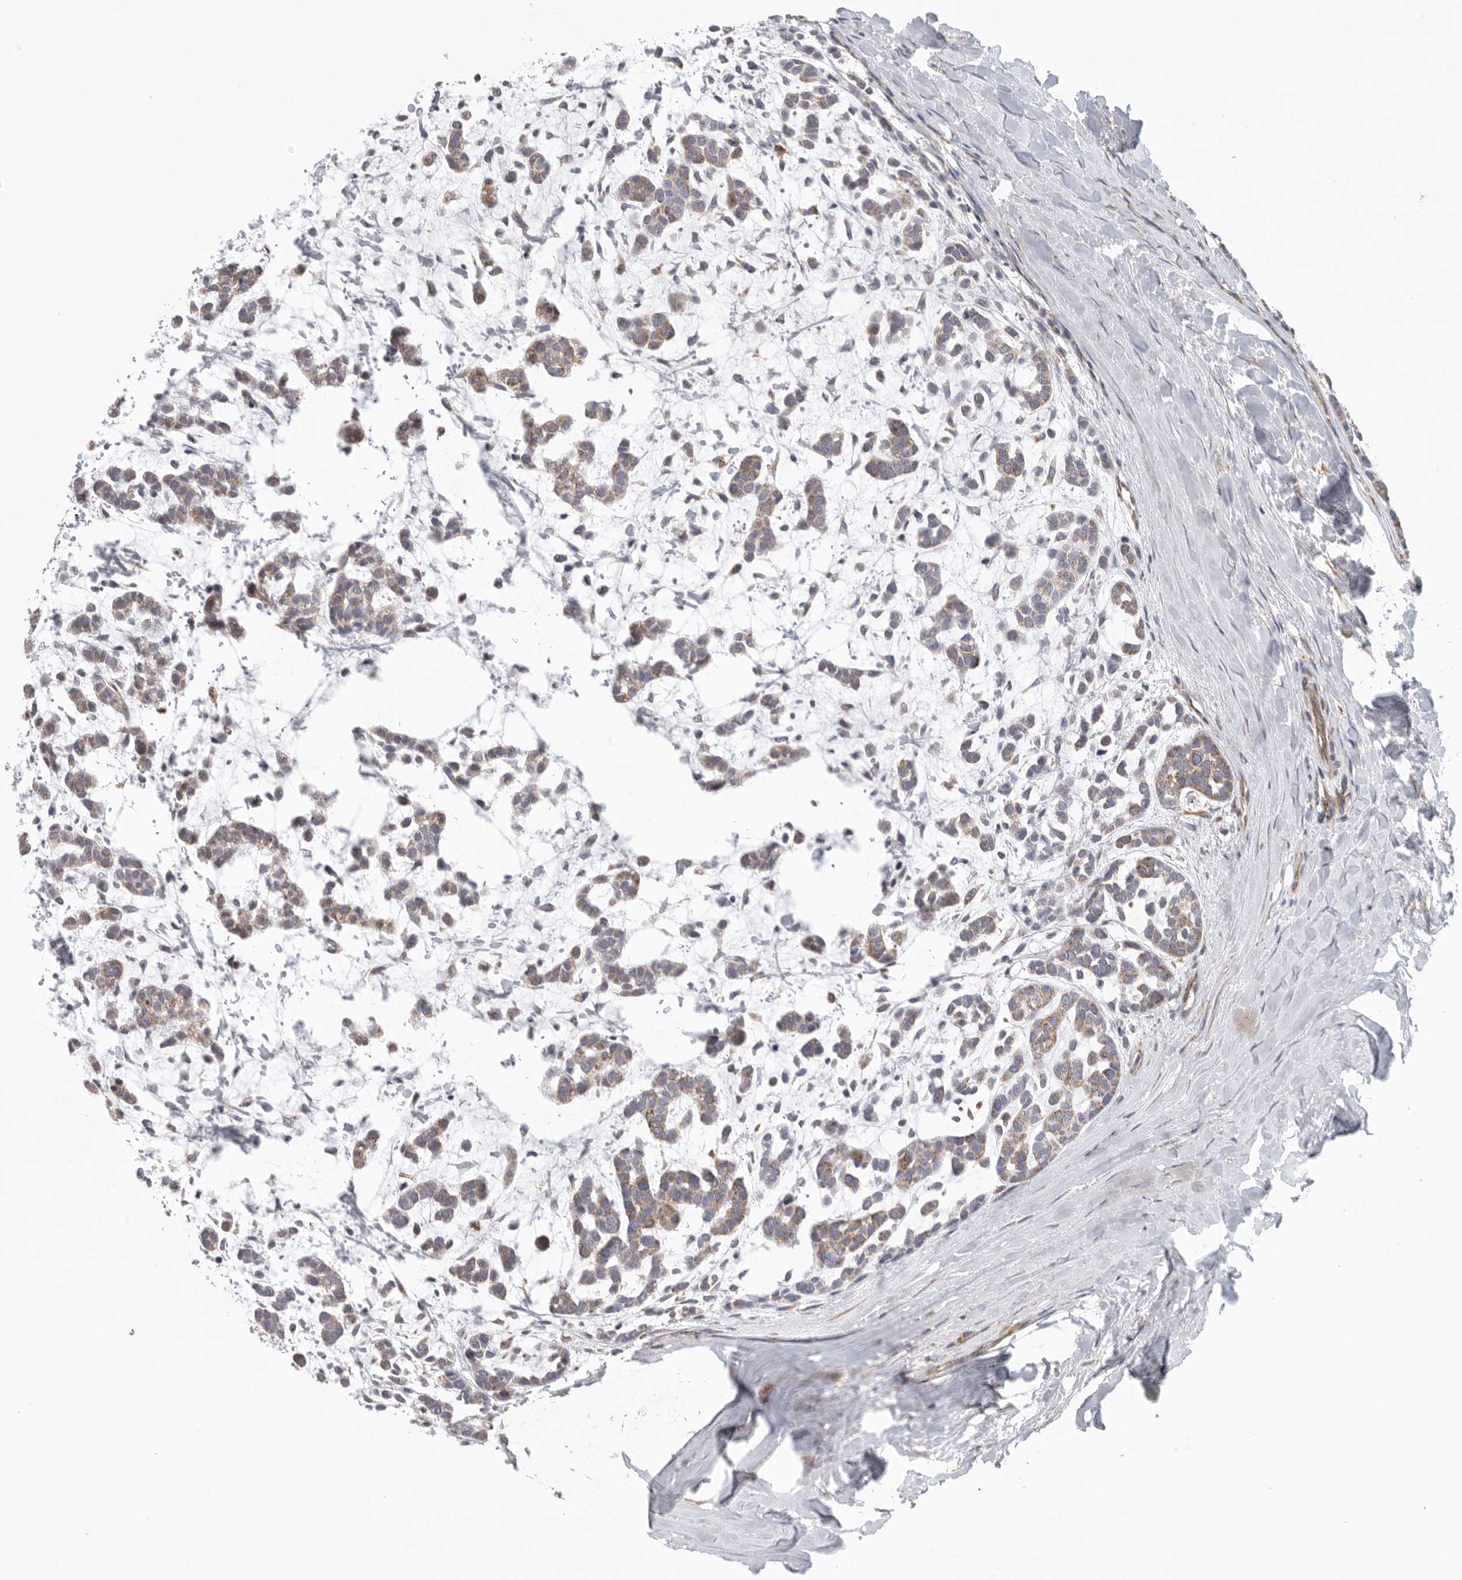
{"staining": {"intensity": "moderate", "quantity": ">75%", "location": "cytoplasmic/membranous"}, "tissue": "head and neck cancer", "cell_type": "Tumor cells", "image_type": "cancer", "snomed": [{"axis": "morphology", "description": "Adenocarcinoma, NOS"}, {"axis": "morphology", "description": "Adenoma, NOS"}, {"axis": "topography", "description": "Head-Neck"}], "caption": "Human head and neck cancer (adenocarcinoma) stained for a protein (brown) reveals moderate cytoplasmic/membranous positive staining in approximately >75% of tumor cells.", "gene": "FKBP8", "patient": {"sex": "female", "age": 55}}